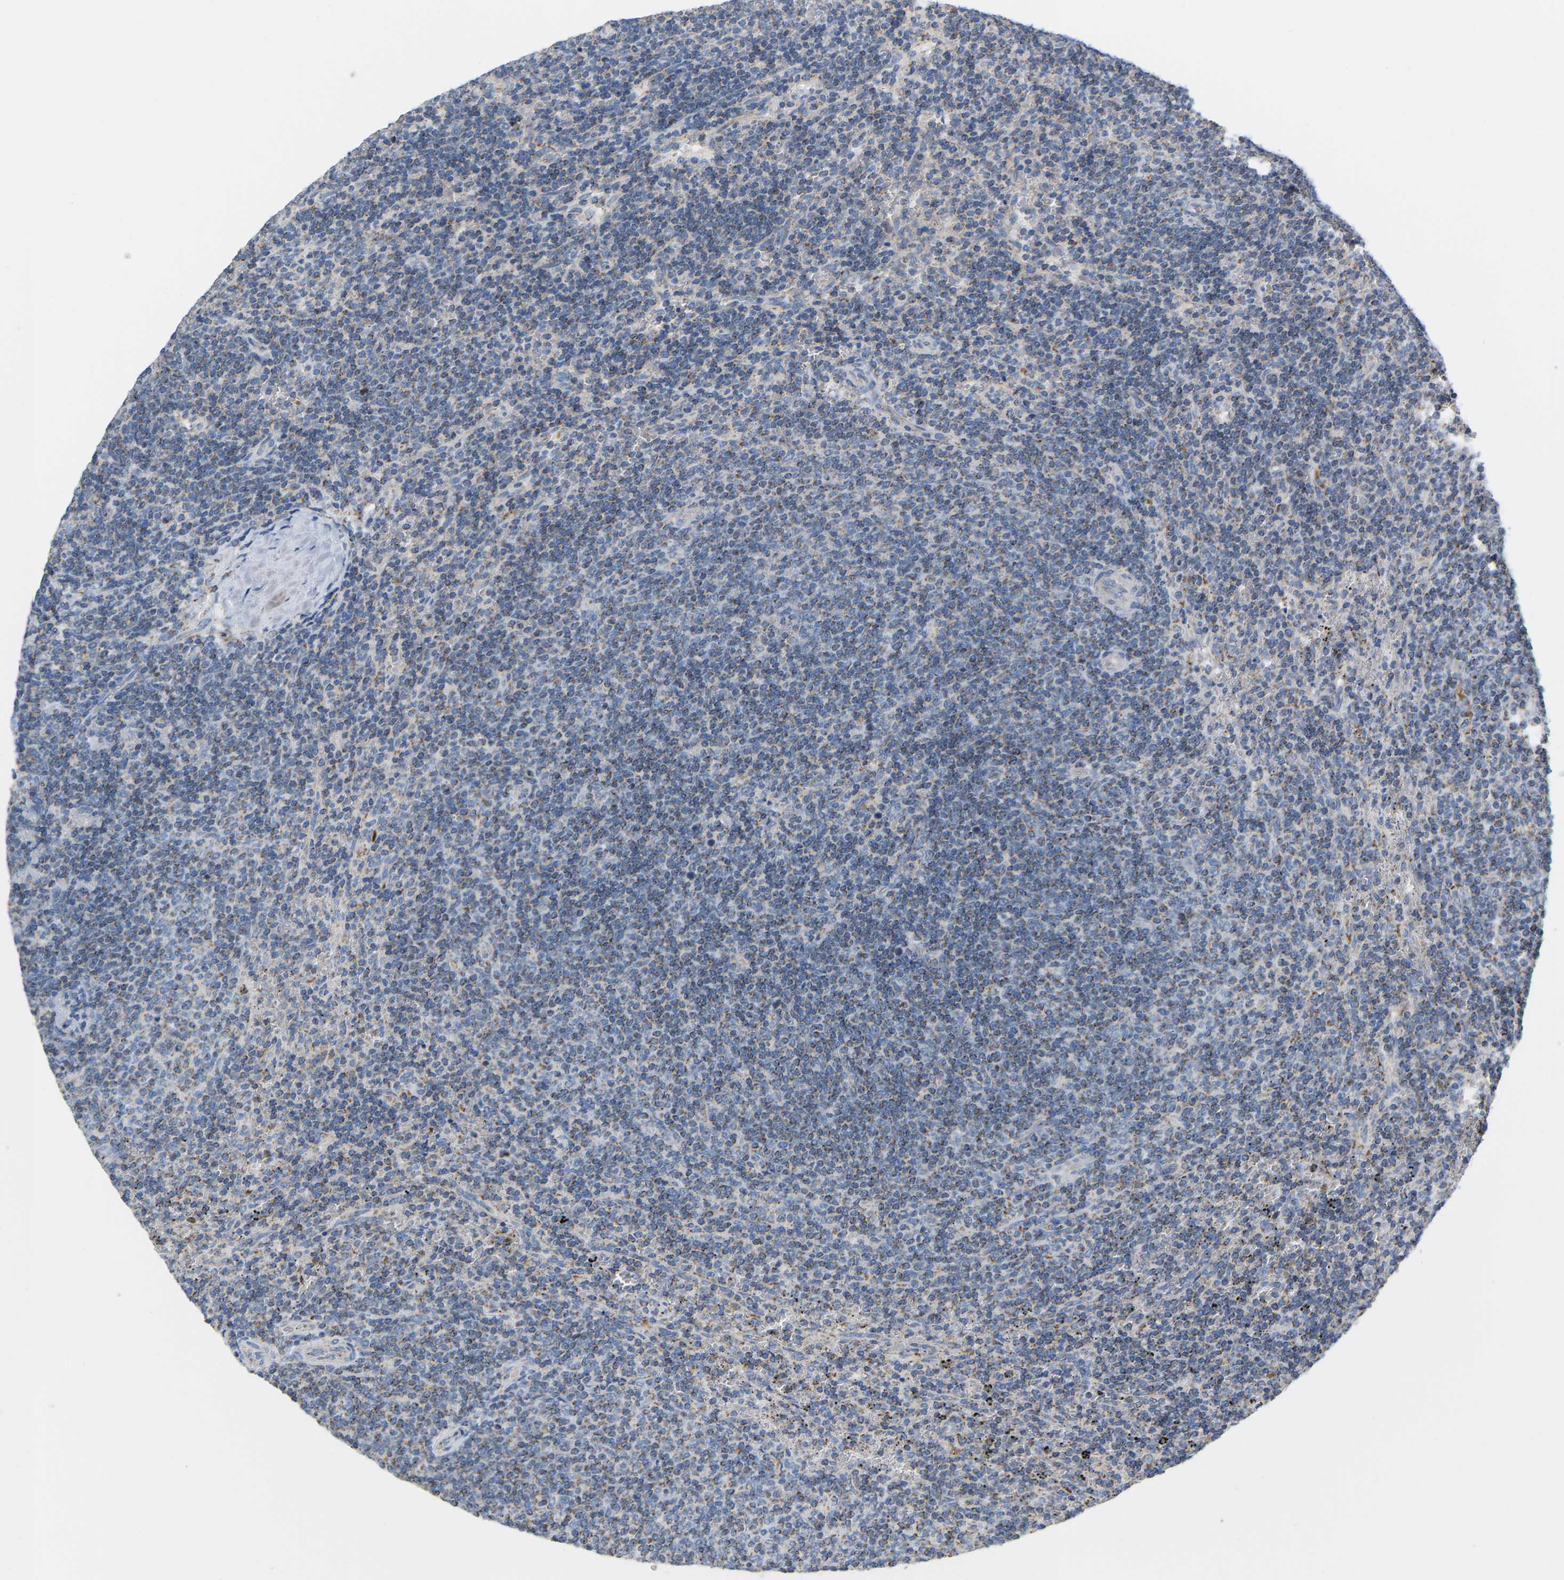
{"staining": {"intensity": "weak", "quantity": "25%-75%", "location": "cytoplasmic/membranous"}, "tissue": "lymphoma", "cell_type": "Tumor cells", "image_type": "cancer", "snomed": [{"axis": "morphology", "description": "Malignant lymphoma, non-Hodgkin's type, Low grade"}, {"axis": "topography", "description": "Spleen"}], "caption": "Approximately 25%-75% of tumor cells in human malignant lymphoma, non-Hodgkin's type (low-grade) display weak cytoplasmic/membranous protein expression as visualized by brown immunohistochemical staining.", "gene": "CBLB", "patient": {"sex": "female", "age": 50}}